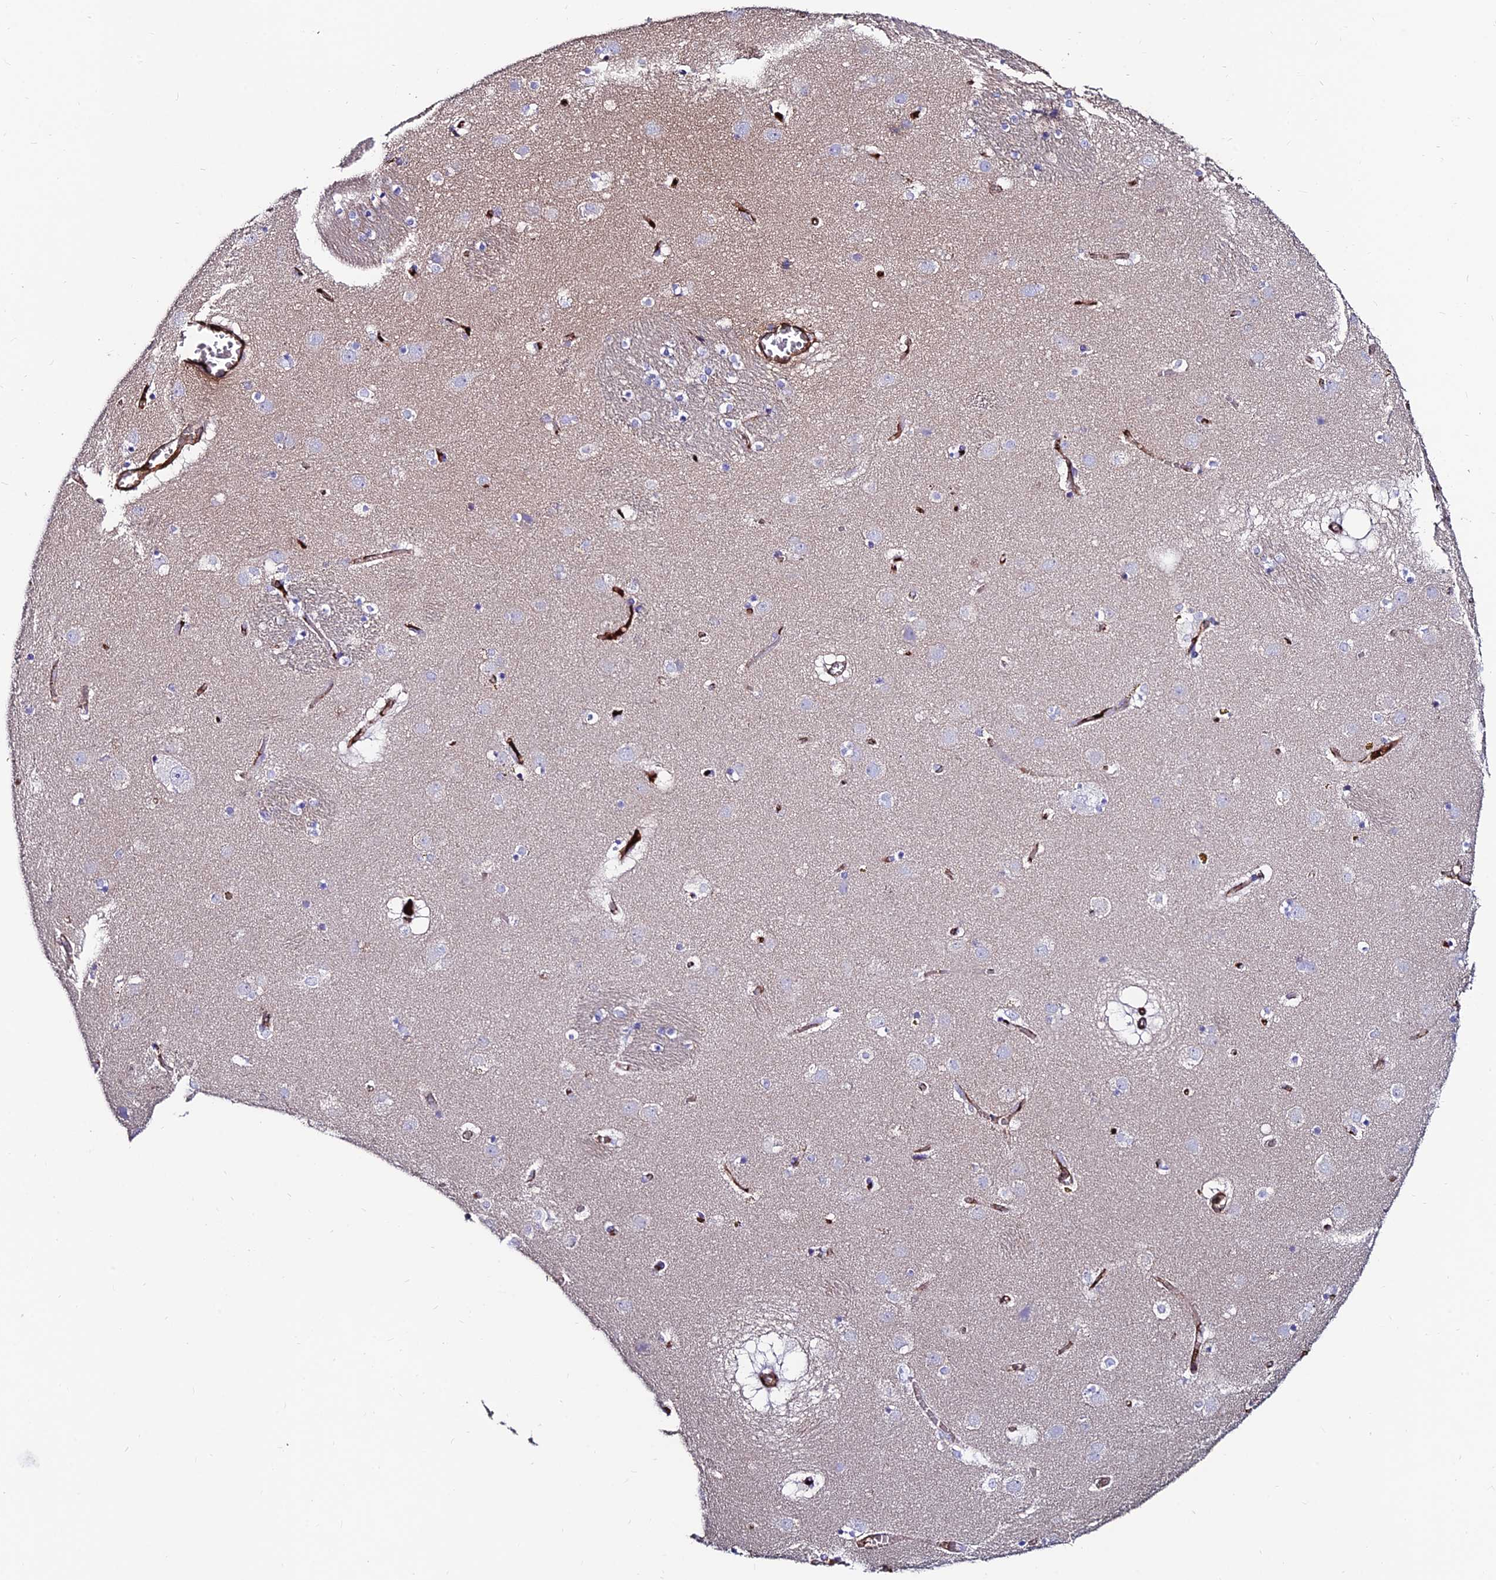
{"staining": {"intensity": "negative", "quantity": "none", "location": "none"}, "tissue": "caudate", "cell_type": "Glial cells", "image_type": "normal", "snomed": [{"axis": "morphology", "description": "Normal tissue, NOS"}, {"axis": "topography", "description": "Lateral ventricle wall"}], "caption": "IHC photomicrograph of benign caudate stained for a protein (brown), which reveals no expression in glial cells. (DAB immunohistochemistry visualized using brightfield microscopy, high magnification).", "gene": "SLC25A16", "patient": {"sex": "male", "age": 70}}